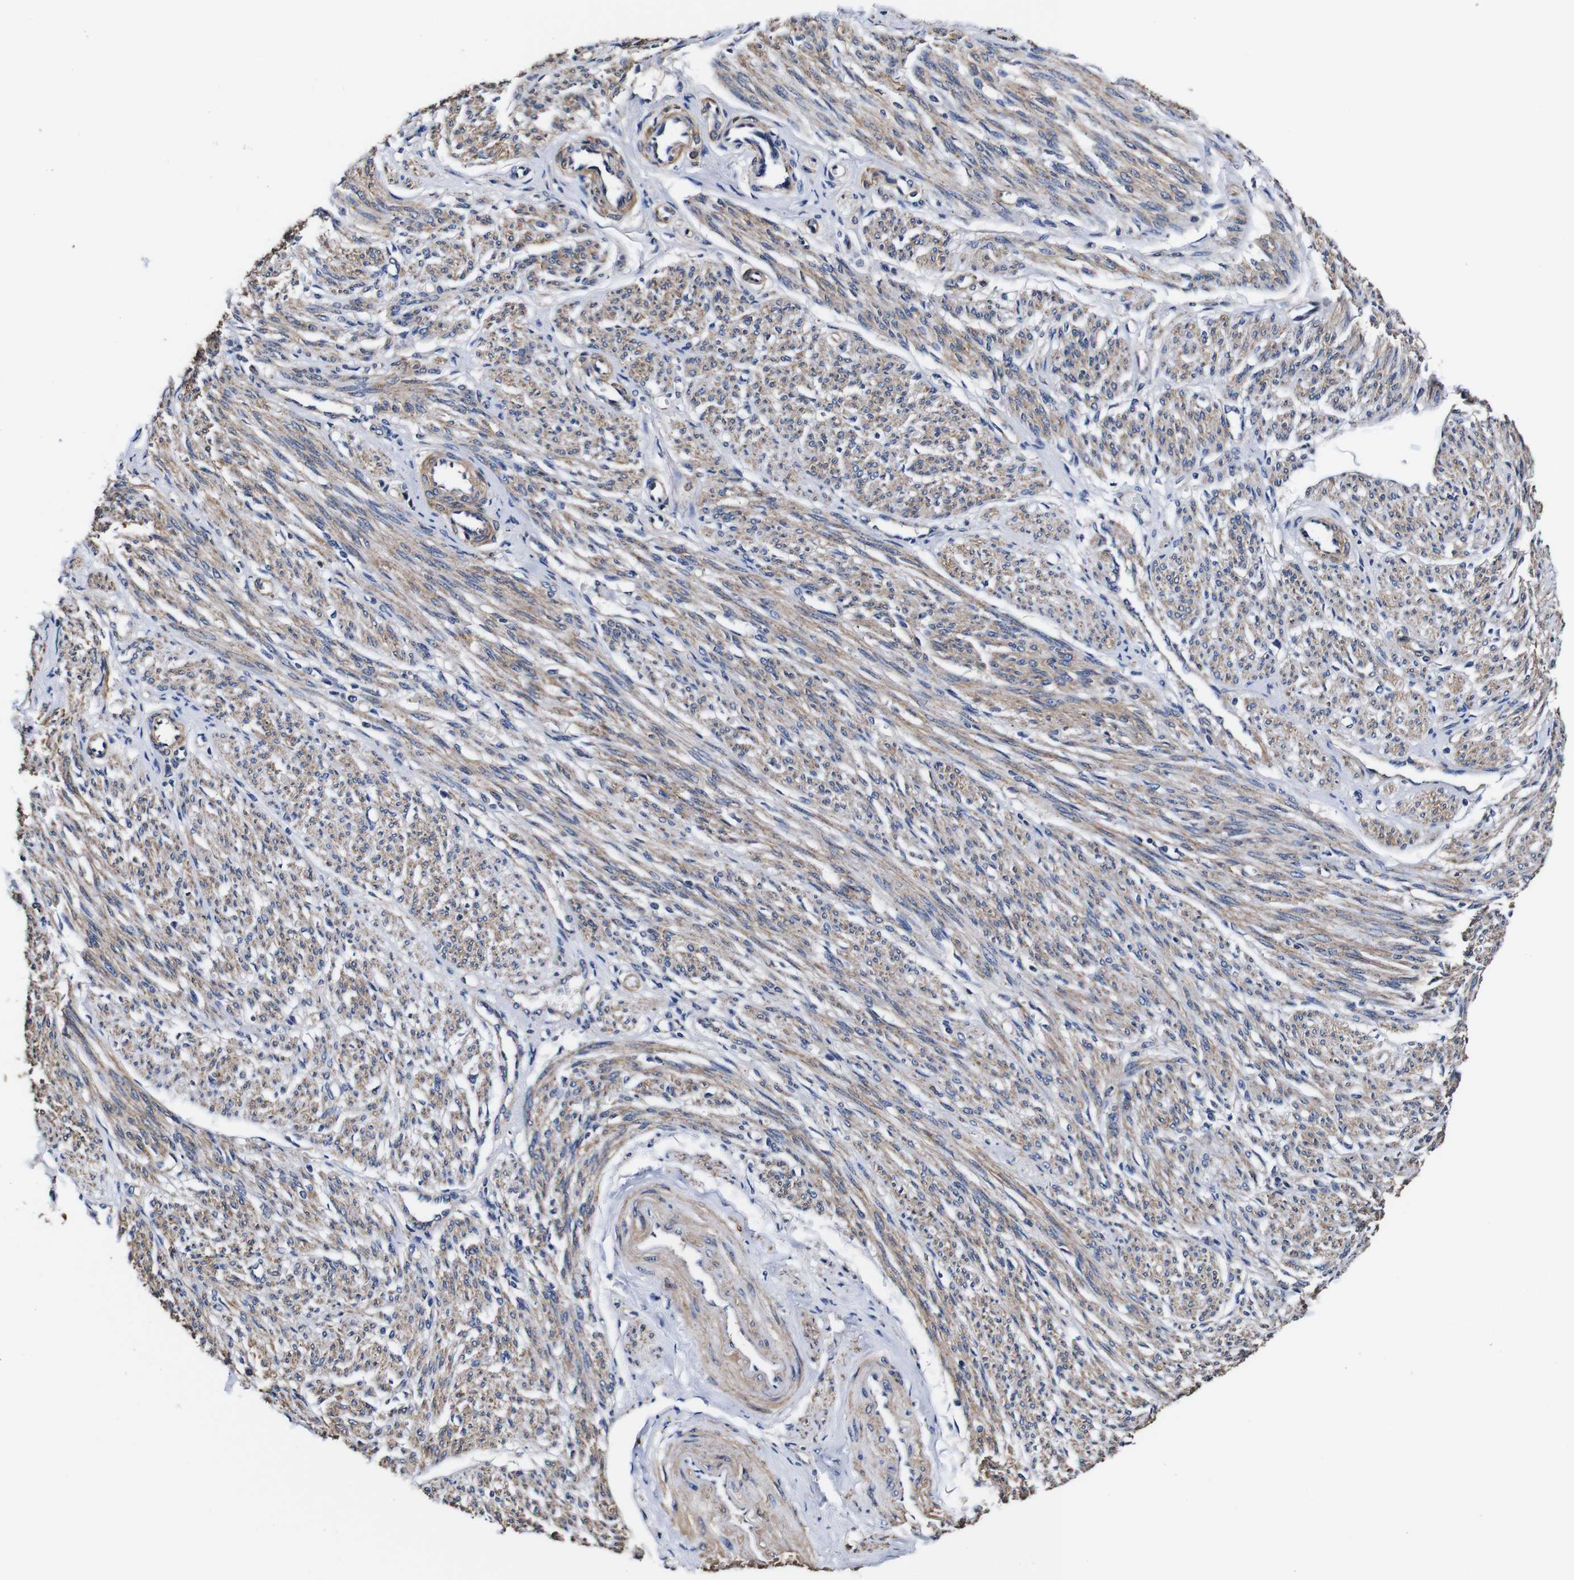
{"staining": {"intensity": "moderate", "quantity": ">75%", "location": "cytoplasmic/membranous"}, "tissue": "smooth muscle", "cell_type": "Smooth muscle cells", "image_type": "normal", "snomed": [{"axis": "morphology", "description": "Normal tissue, NOS"}, {"axis": "topography", "description": "Smooth muscle"}], "caption": "This micrograph shows immunohistochemistry (IHC) staining of benign smooth muscle, with medium moderate cytoplasmic/membranous staining in about >75% of smooth muscle cells.", "gene": "PDCD6IP", "patient": {"sex": "female", "age": 65}}